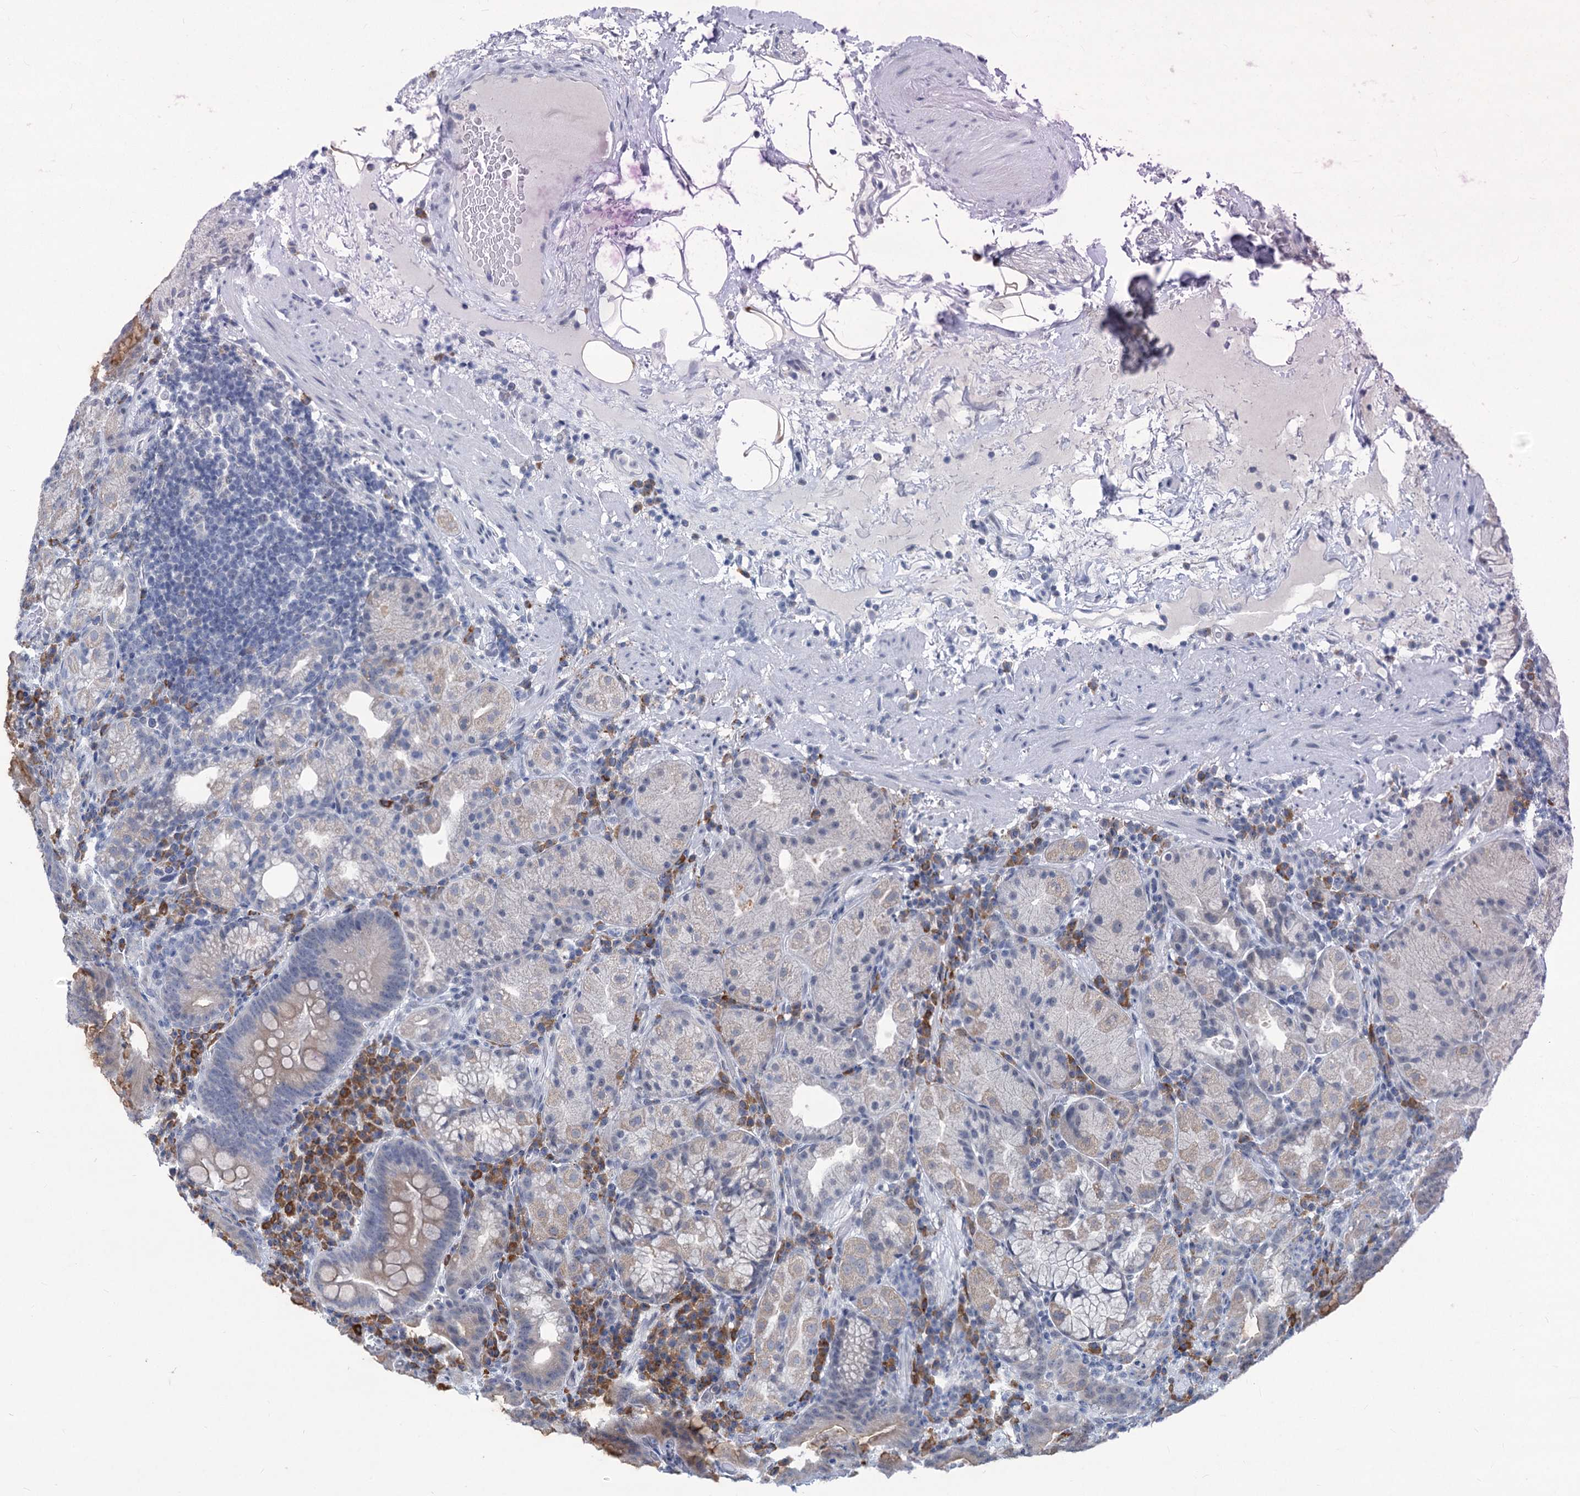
{"staining": {"intensity": "weak", "quantity": "25%-75%", "location": "cytoplasmic/membranous"}, "tissue": "stomach", "cell_type": "Glandular cells", "image_type": "normal", "snomed": [{"axis": "morphology", "description": "Normal tissue, NOS"}, {"axis": "morphology", "description": "Inflammation, NOS"}, {"axis": "topography", "description": "Stomach"}], "caption": "Glandular cells demonstrate low levels of weak cytoplasmic/membranous positivity in about 25%-75% of cells in normal human stomach. (Stains: DAB in brown, nuclei in blue, Microscopy: brightfield microscopy at high magnification).", "gene": "NEU3", "patient": {"sex": "male", "age": 79}}